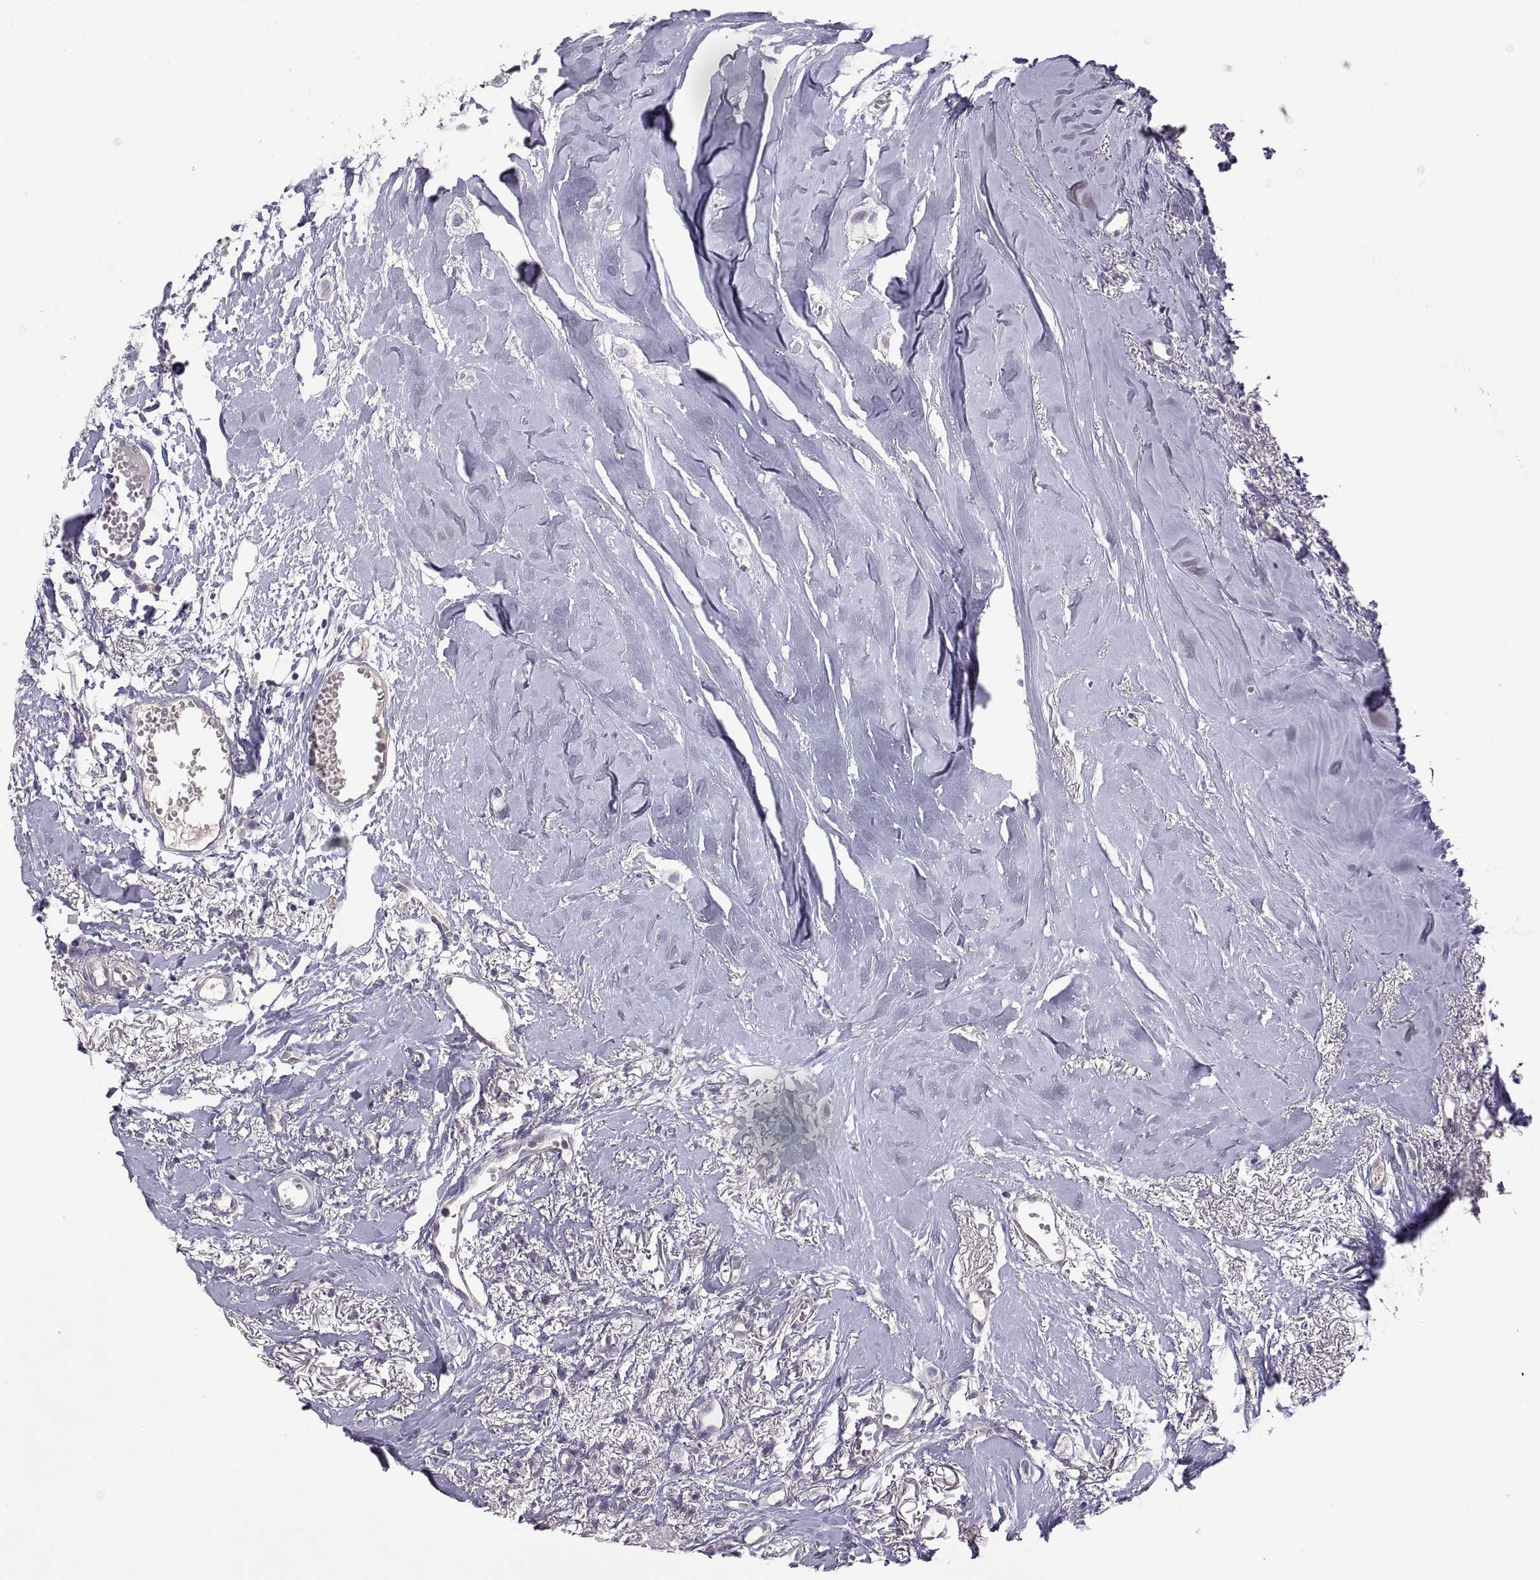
{"staining": {"intensity": "negative", "quantity": "none", "location": "none"}, "tissue": "breast cancer", "cell_type": "Tumor cells", "image_type": "cancer", "snomed": [{"axis": "morphology", "description": "Duct carcinoma"}, {"axis": "topography", "description": "Breast"}], "caption": "DAB immunohistochemical staining of human breast cancer (intraductal carcinoma) exhibits no significant staining in tumor cells.", "gene": "FGF9", "patient": {"sex": "female", "age": 85}}